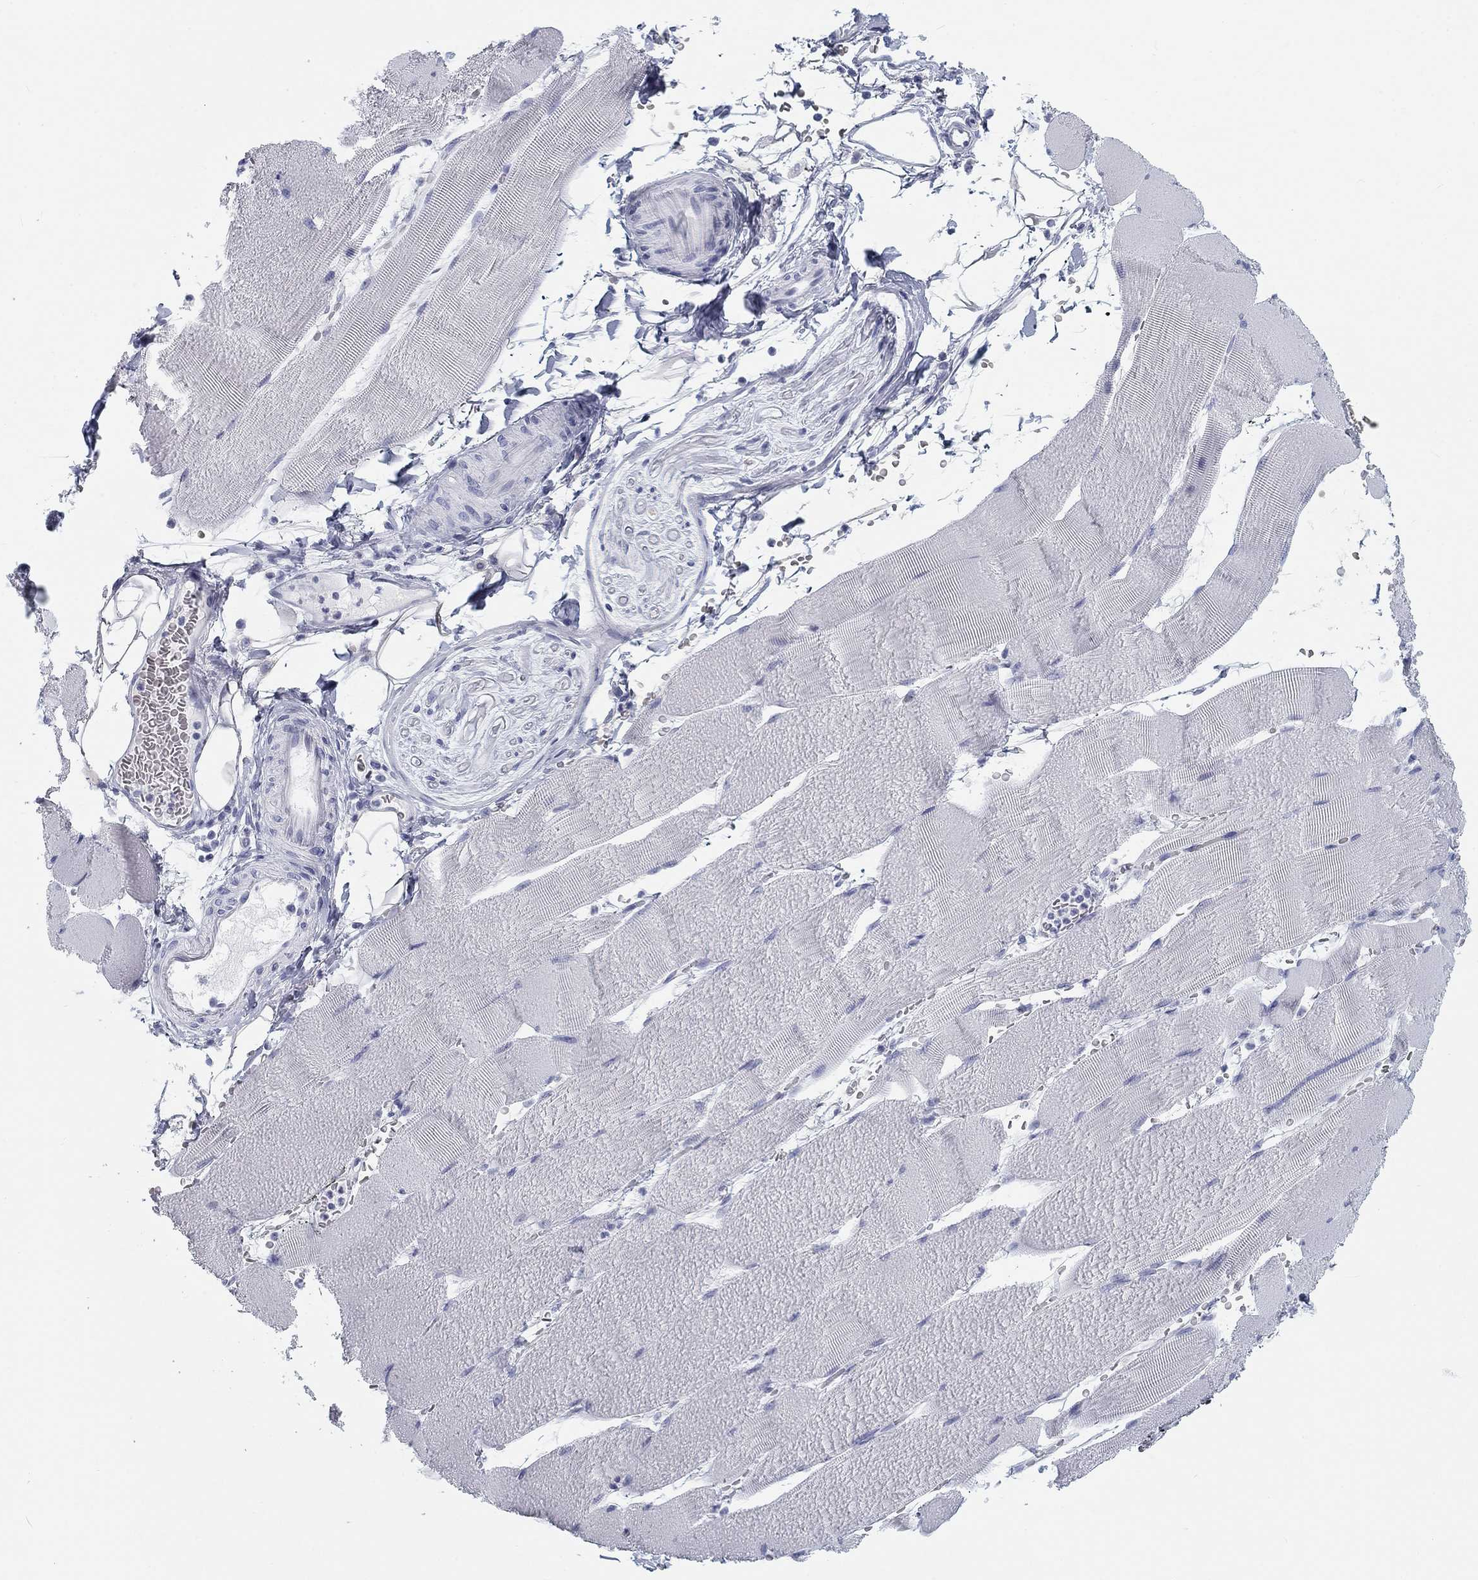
{"staining": {"intensity": "negative", "quantity": "none", "location": "none"}, "tissue": "skeletal muscle", "cell_type": "Myocytes", "image_type": "normal", "snomed": [{"axis": "morphology", "description": "Normal tissue, NOS"}, {"axis": "topography", "description": "Skeletal muscle"}], "caption": "An immunohistochemistry image of unremarkable skeletal muscle is shown. There is no staining in myocytes of skeletal muscle. (Stains: DAB immunohistochemistry (IHC) with hematoxylin counter stain, Microscopy: brightfield microscopy at high magnification).", "gene": "CALB1", "patient": {"sex": "male", "age": 56}}